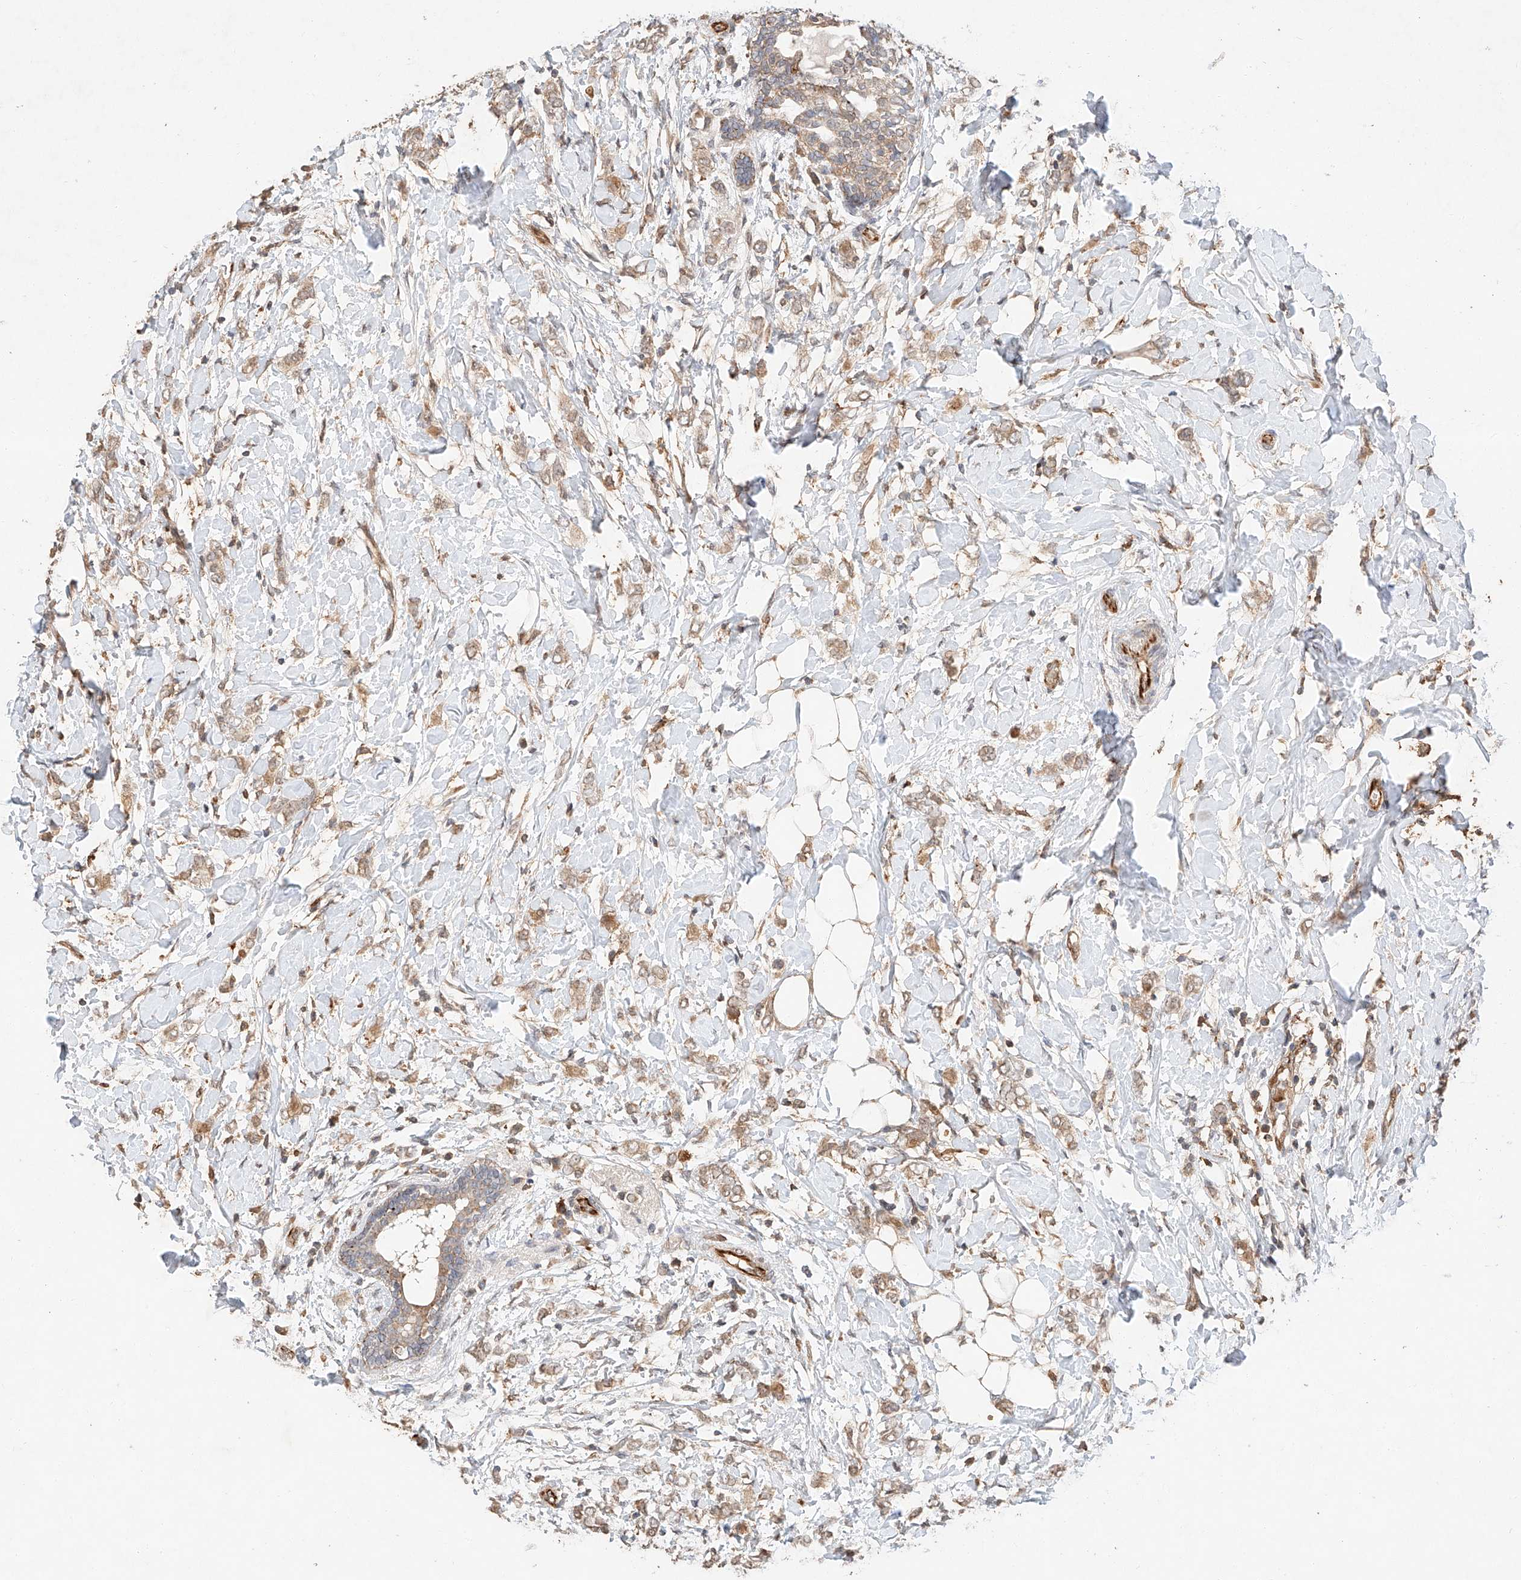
{"staining": {"intensity": "weak", "quantity": ">75%", "location": "cytoplasmic/membranous"}, "tissue": "breast cancer", "cell_type": "Tumor cells", "image_type": "cancer", "snomed": [{"axis": "morphology", "description": "Normal tissue, NOS"}, {"axis": "morphology", "description": "Lobular carcinoma"}, {"axis": "topography", "description": "Breast"}], "caption": "Breast cancer stained with a brown dye demonstrates weak cytoplasmic/membranous positive positivity in about >75% of tumor cells.", "gene": "SUSD6", "patient": {"sex": "female", "age": 47}}